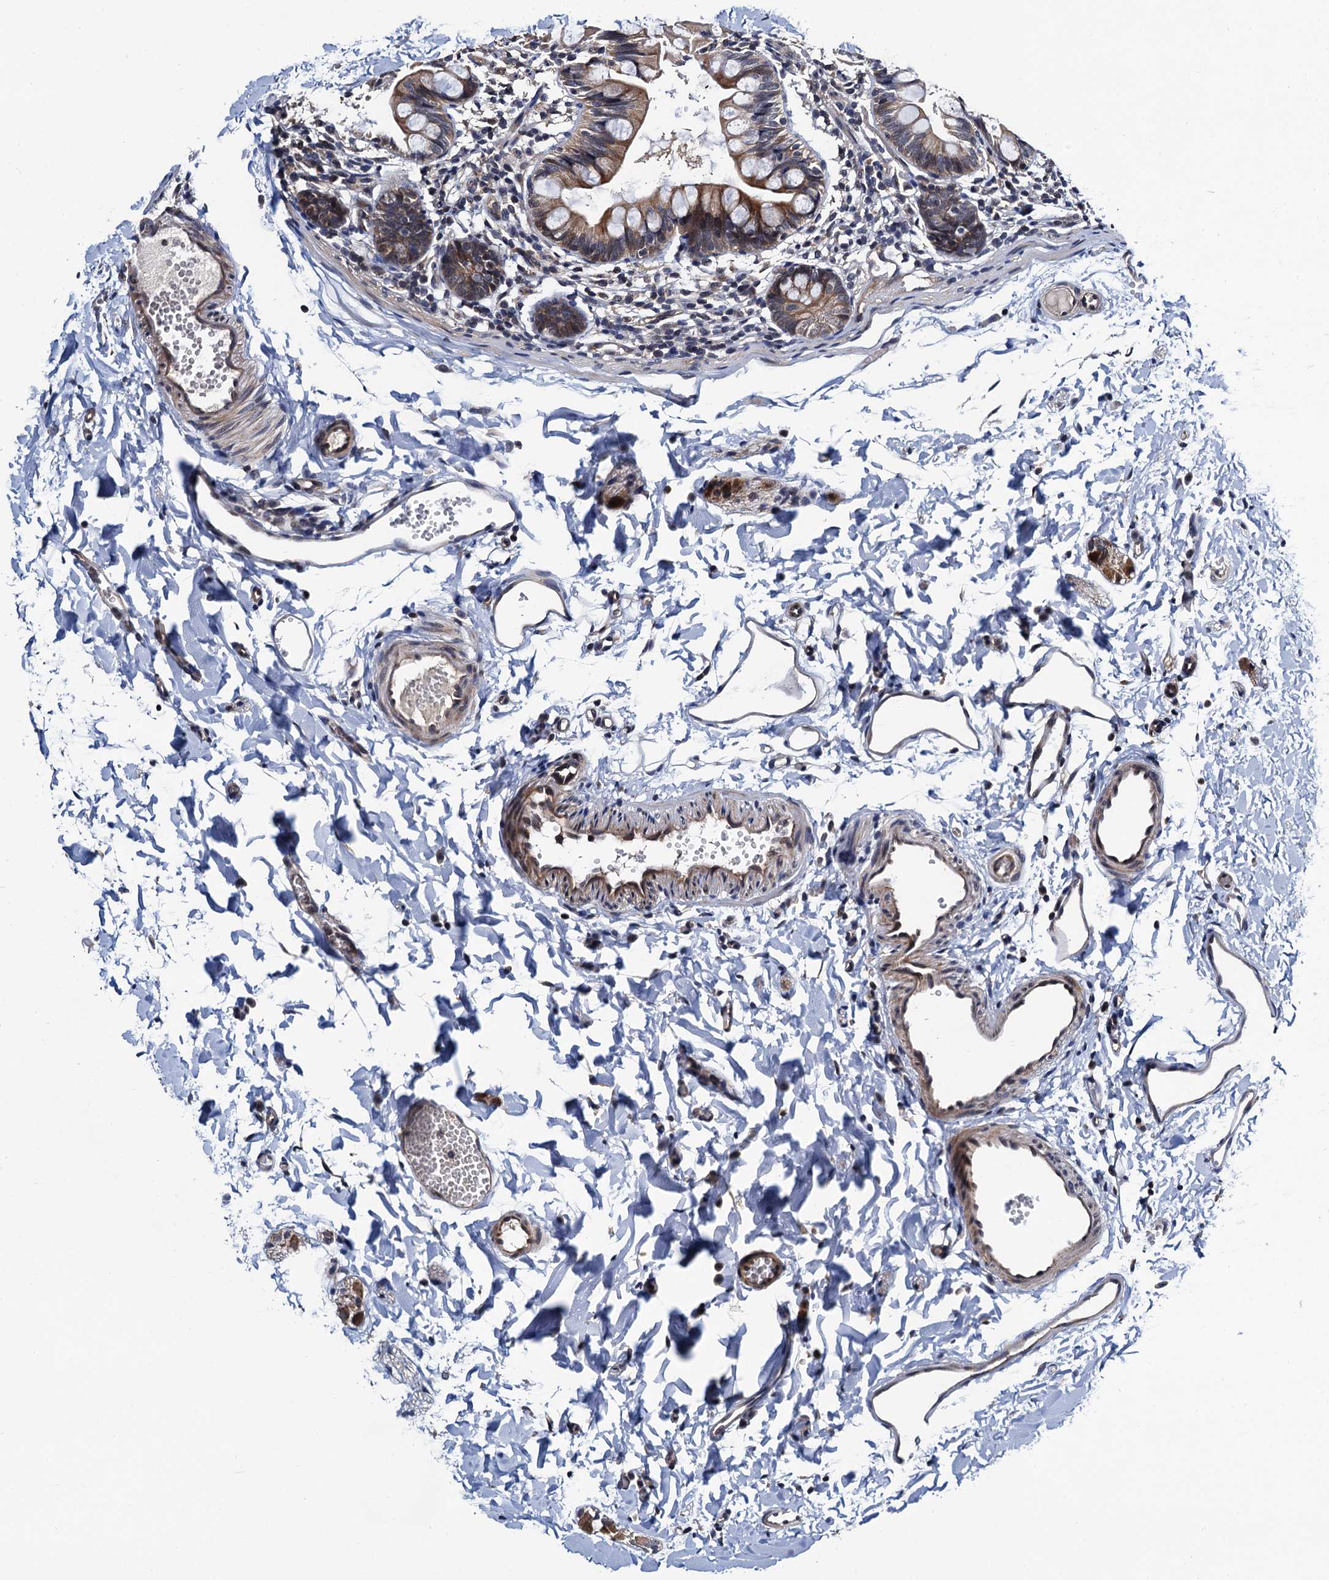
{"staining": {"intensity": "moderate", "quantity": ">75%", "location": "cytoplasmic/membranous"}, "tissue": "small intestine", "cell_type": "Glandular cells", "image_type": "normal", "snomed": [{"axis": "morphology", "description": "Normal tissue, NOS"}, {"axis": "topography", "description": "Small intestine"}], "caption": "Brown immunohistochemical staining in unremarkable human small intestine reveals moderate cytoplasmic/membranous staining in approximately >75% of glandular cells. (brown staining indicates protein expression, while blue staining denotes nuclei).", "gene": "NAA16", "patient": {"sex": "male", "age": 7}}